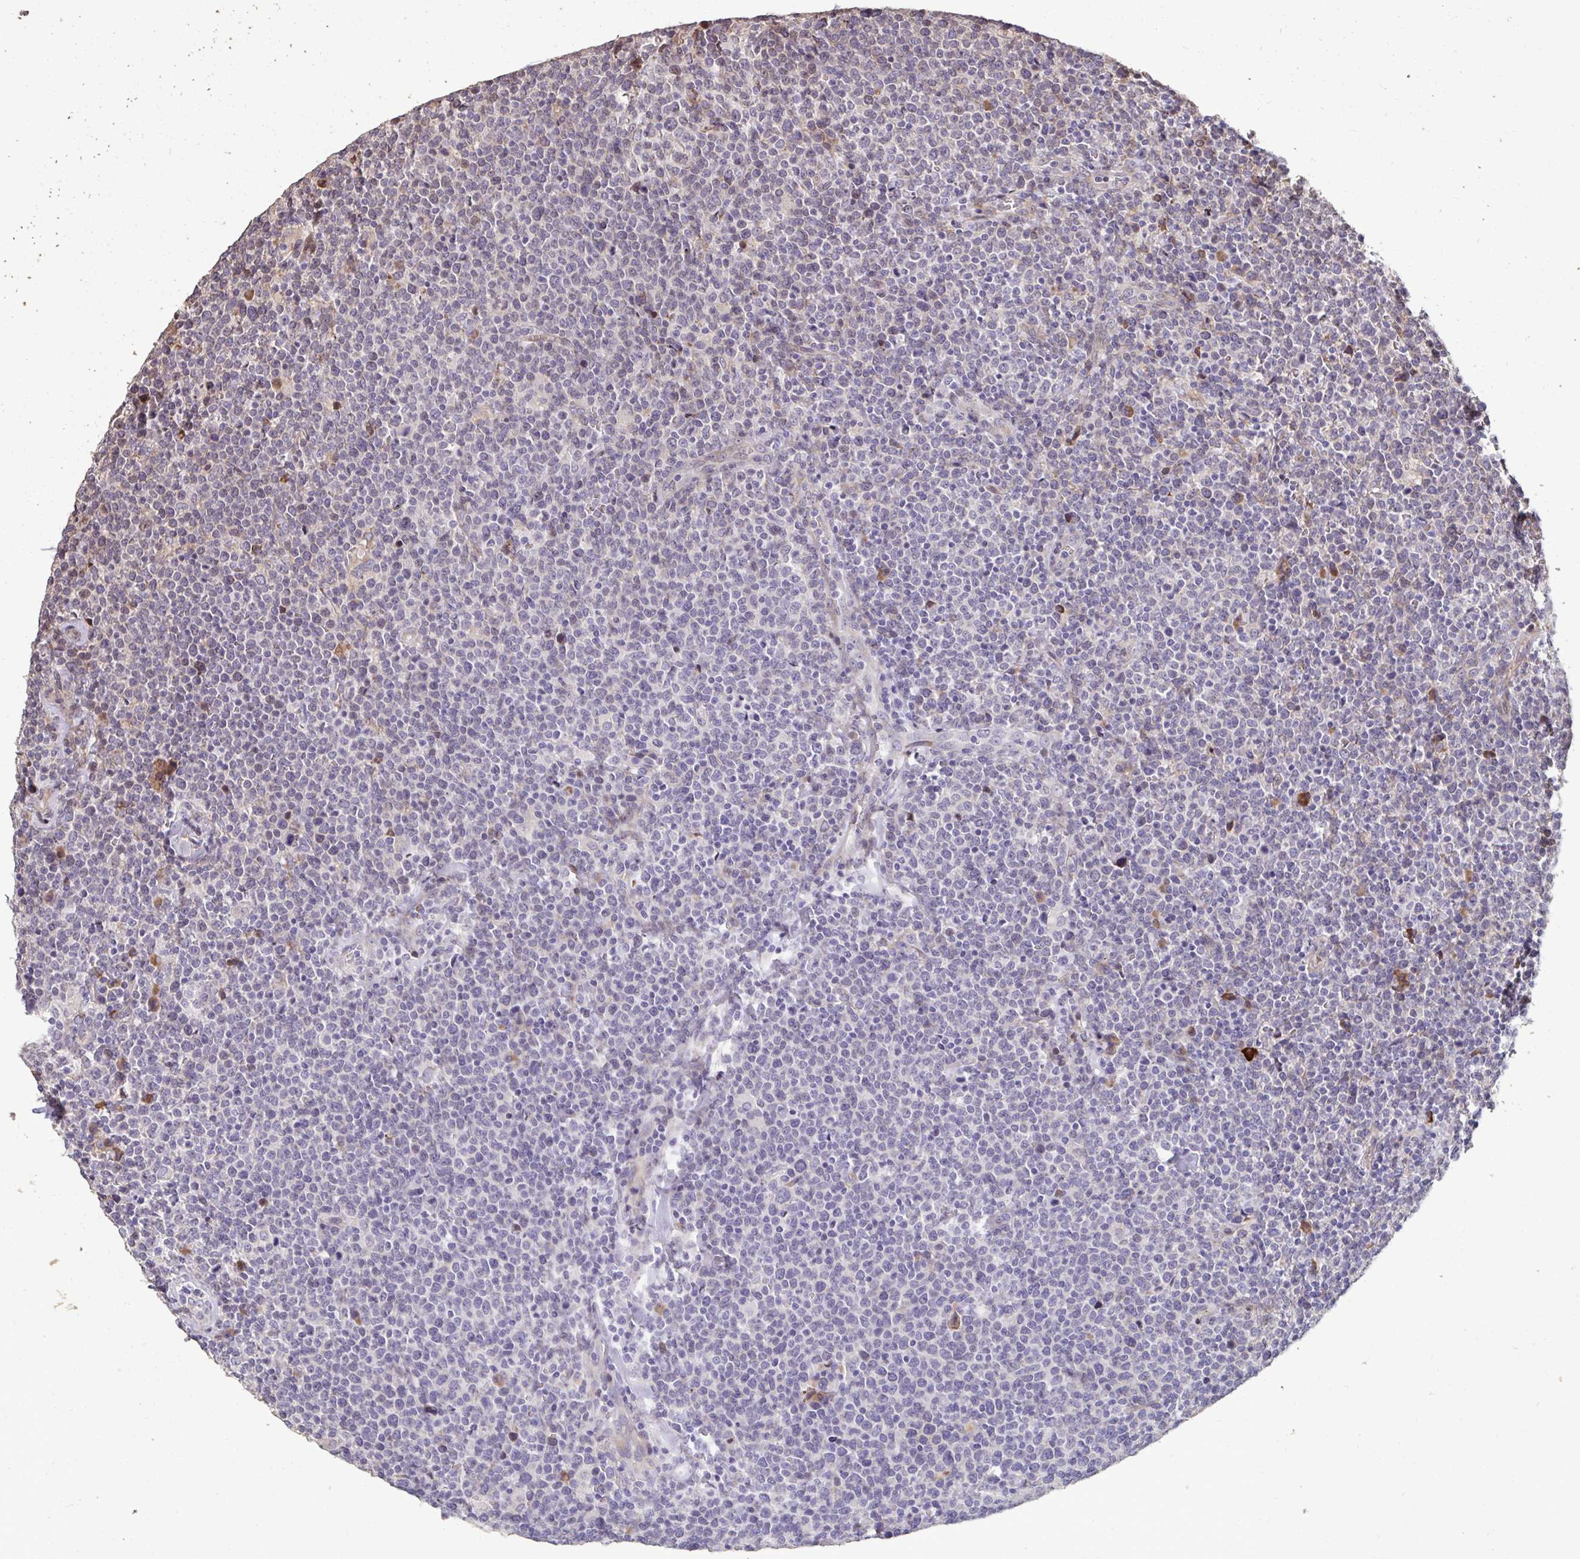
{"staining": {"intensity": "negative", "quantity": "none", "location": "none"}, "tissue": "lymphoma", "cell_type": "Tumor cells", "image_type": "cancer", "snomed": [{"axis": "morphology", "description": "Malignant lymphoma, non-Hodgkin's type, High grade"}, {"axis": "topography", "description": "Lymph node"}], "caption": "This is an immunohistochemistry histopathology image of high-grade malignant lymphoma, non-Hodgkin's type. There is no staining in tumor cells.", "gene": "FIBCD1", "patient": {"sex": "male", "age": 61}}